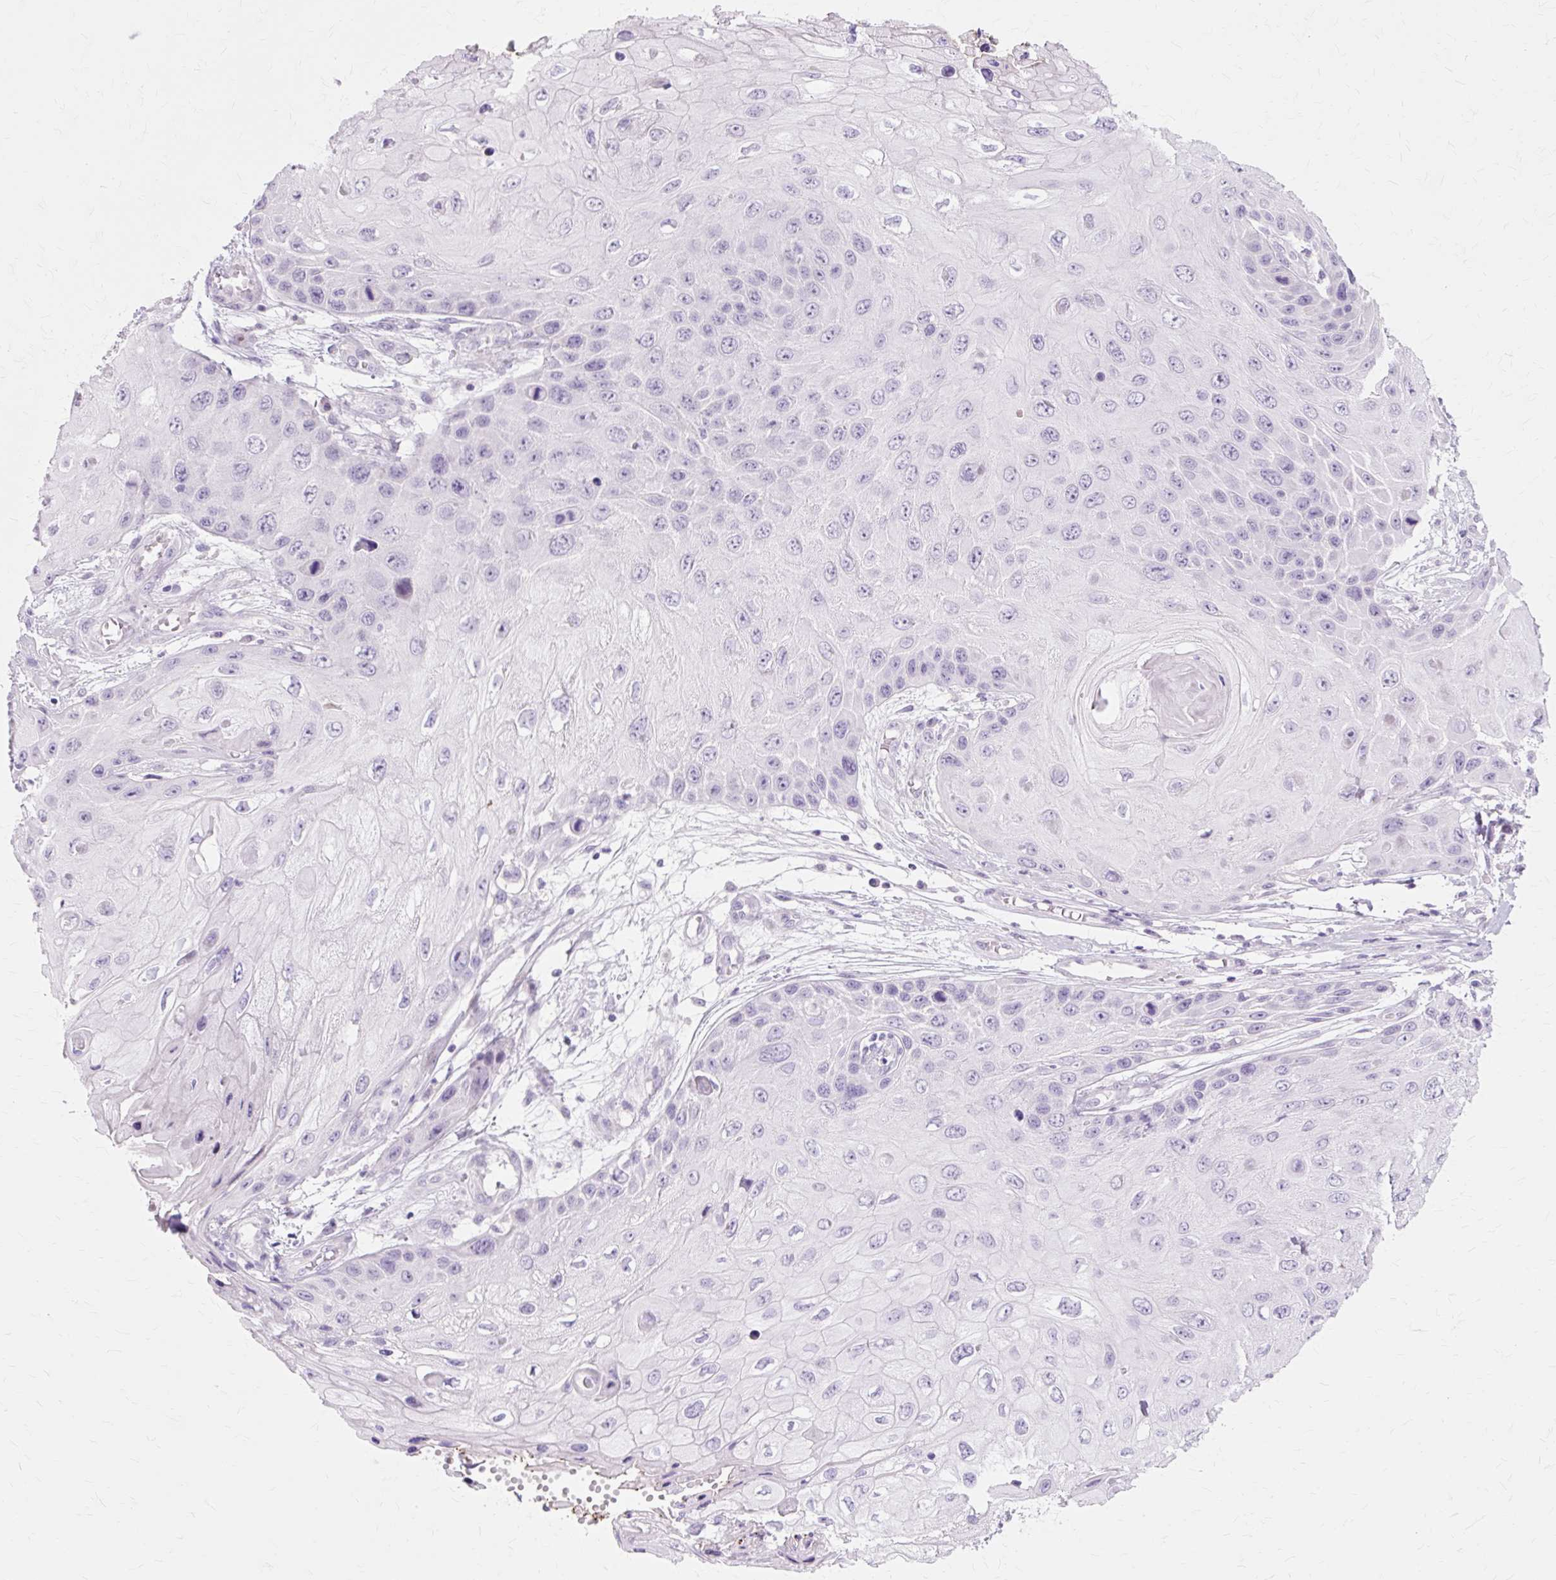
{"staining": {"intensity": "negative", "quantity": "none", "location": "none"}, "tissue": "skin cancer", "cell_type": "Tumor cells", "image_type": "cancer", "snomed": [{"axis": "morphology", "description": "Squamous cell carcinoma, NOS"}, {"axis": "topography", "description": "Skin"}, {"axis": "topography", "description": "Vulva"}], "caption": "Skin cancer was stained to show a protein in brown. There is no significant expression in tumor cells.", "gene": "IRX2", "patient": {"sex": "female", "age": 44}}